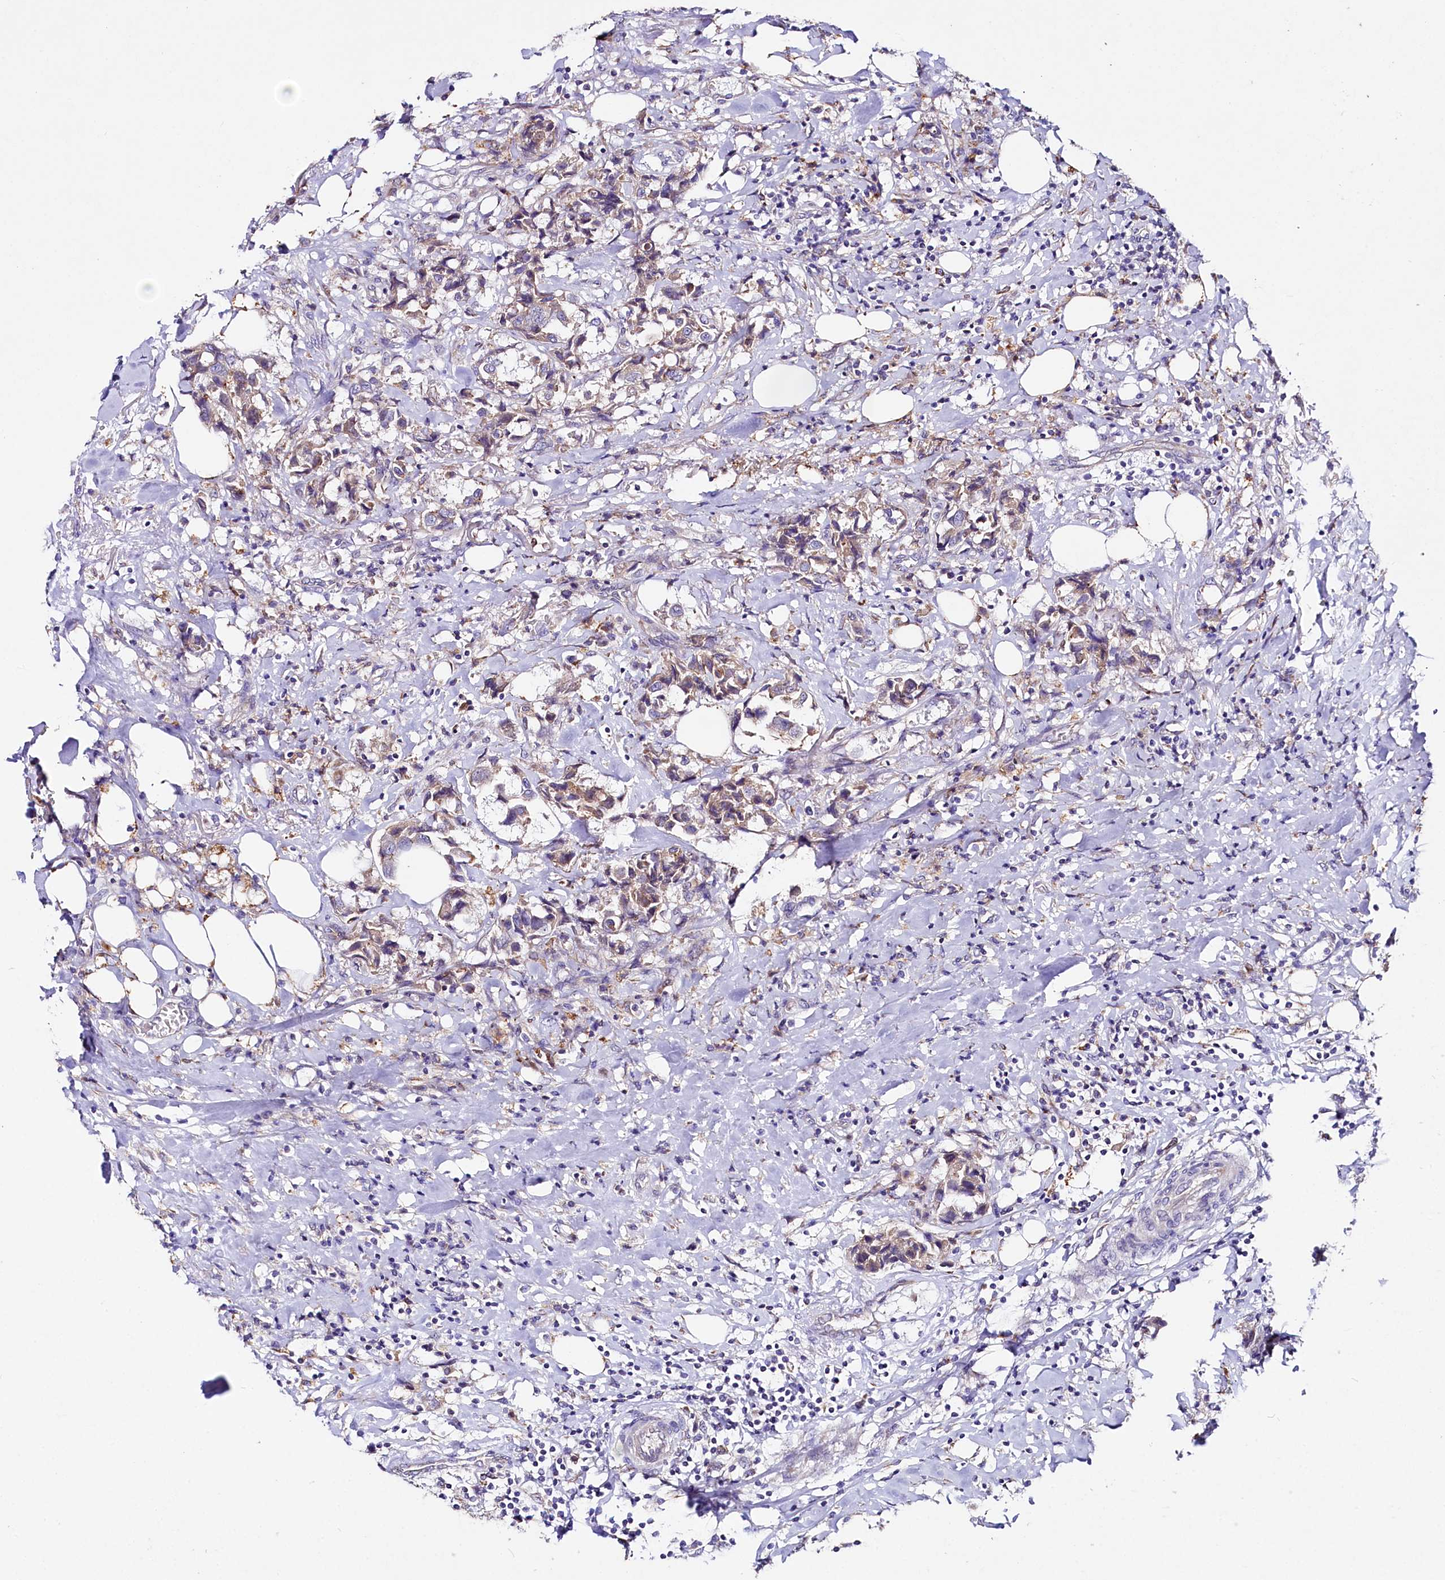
{"staining": {"intensity": "weak", "quantity": "25%-75%", "location": "cytoplasmic/membranous"}, "tissue": "breast cancer", "cell_type": "Tumor cells", "image_type": "cancer", "snomed": [{"axis": "morphology", "description": "Duct carcinoma"}, {"axis": "topography", "description": "Breast"}], "caption": "Infiltrating ductal carcinoma (breast) stained for a protein demonstrates weak cytoplasmic/membranous positivity in tumor cells.", "gene": "SACM1L", "patient": {"sex": "female", "age": 80}}